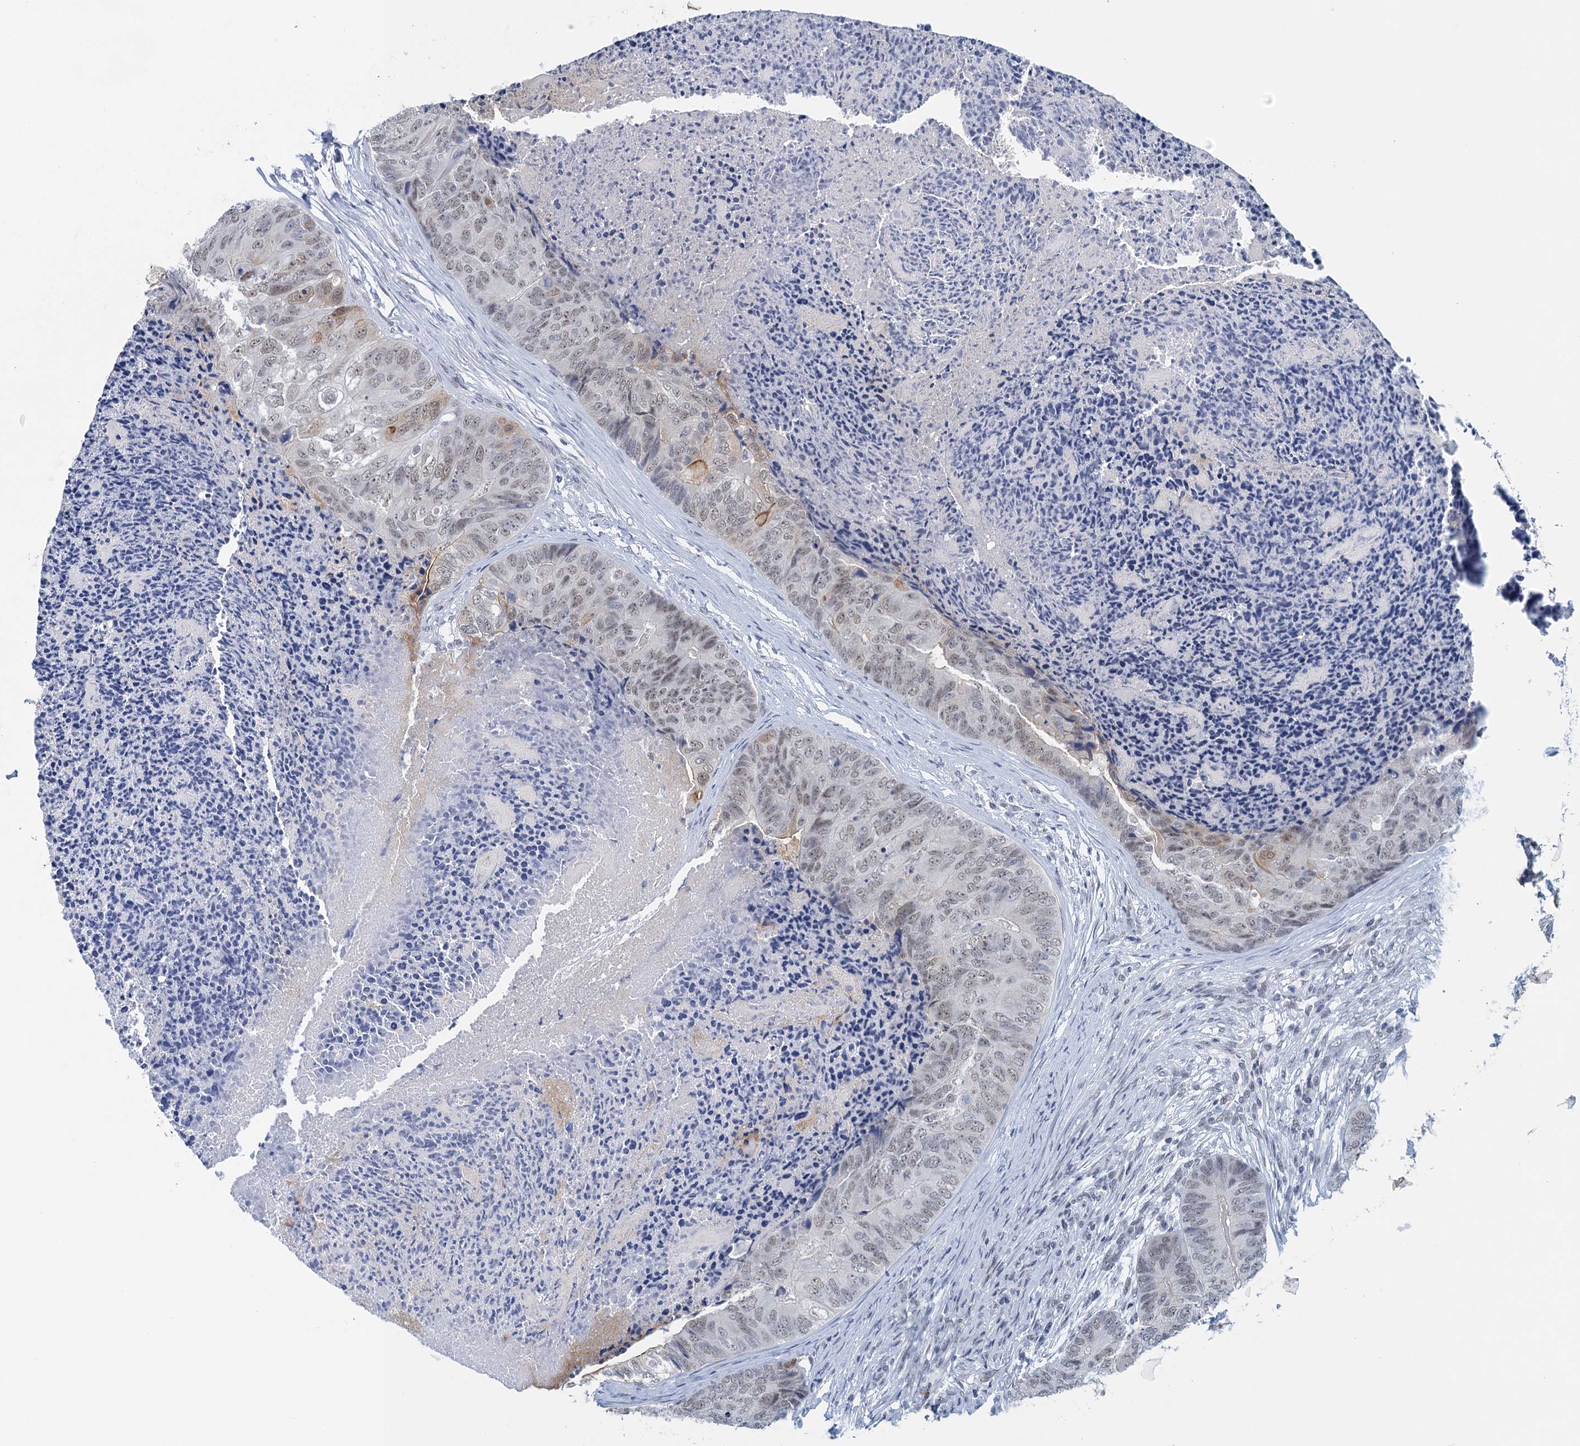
{"staining": {"intensity": "weak", "quantity": ">75%", "location": "nuclear"}, "tissue": "colorectal cancer", "cell_type": "Tumor cells", "image_type": "cancer", "snomed": [{"axis": "morphology", "description": "Adenocarcinoma, NOS"}, {"axis": "topography", "description": "Colon"}], "caption": "Brown immunohistochemical staining in human adenocarcinoma (colorectal) exhibits weak nuclear positivity in about >75% of tumor cells.", "gene": "EPS8L1", "patient": {"sex": "female", "age": 67}}